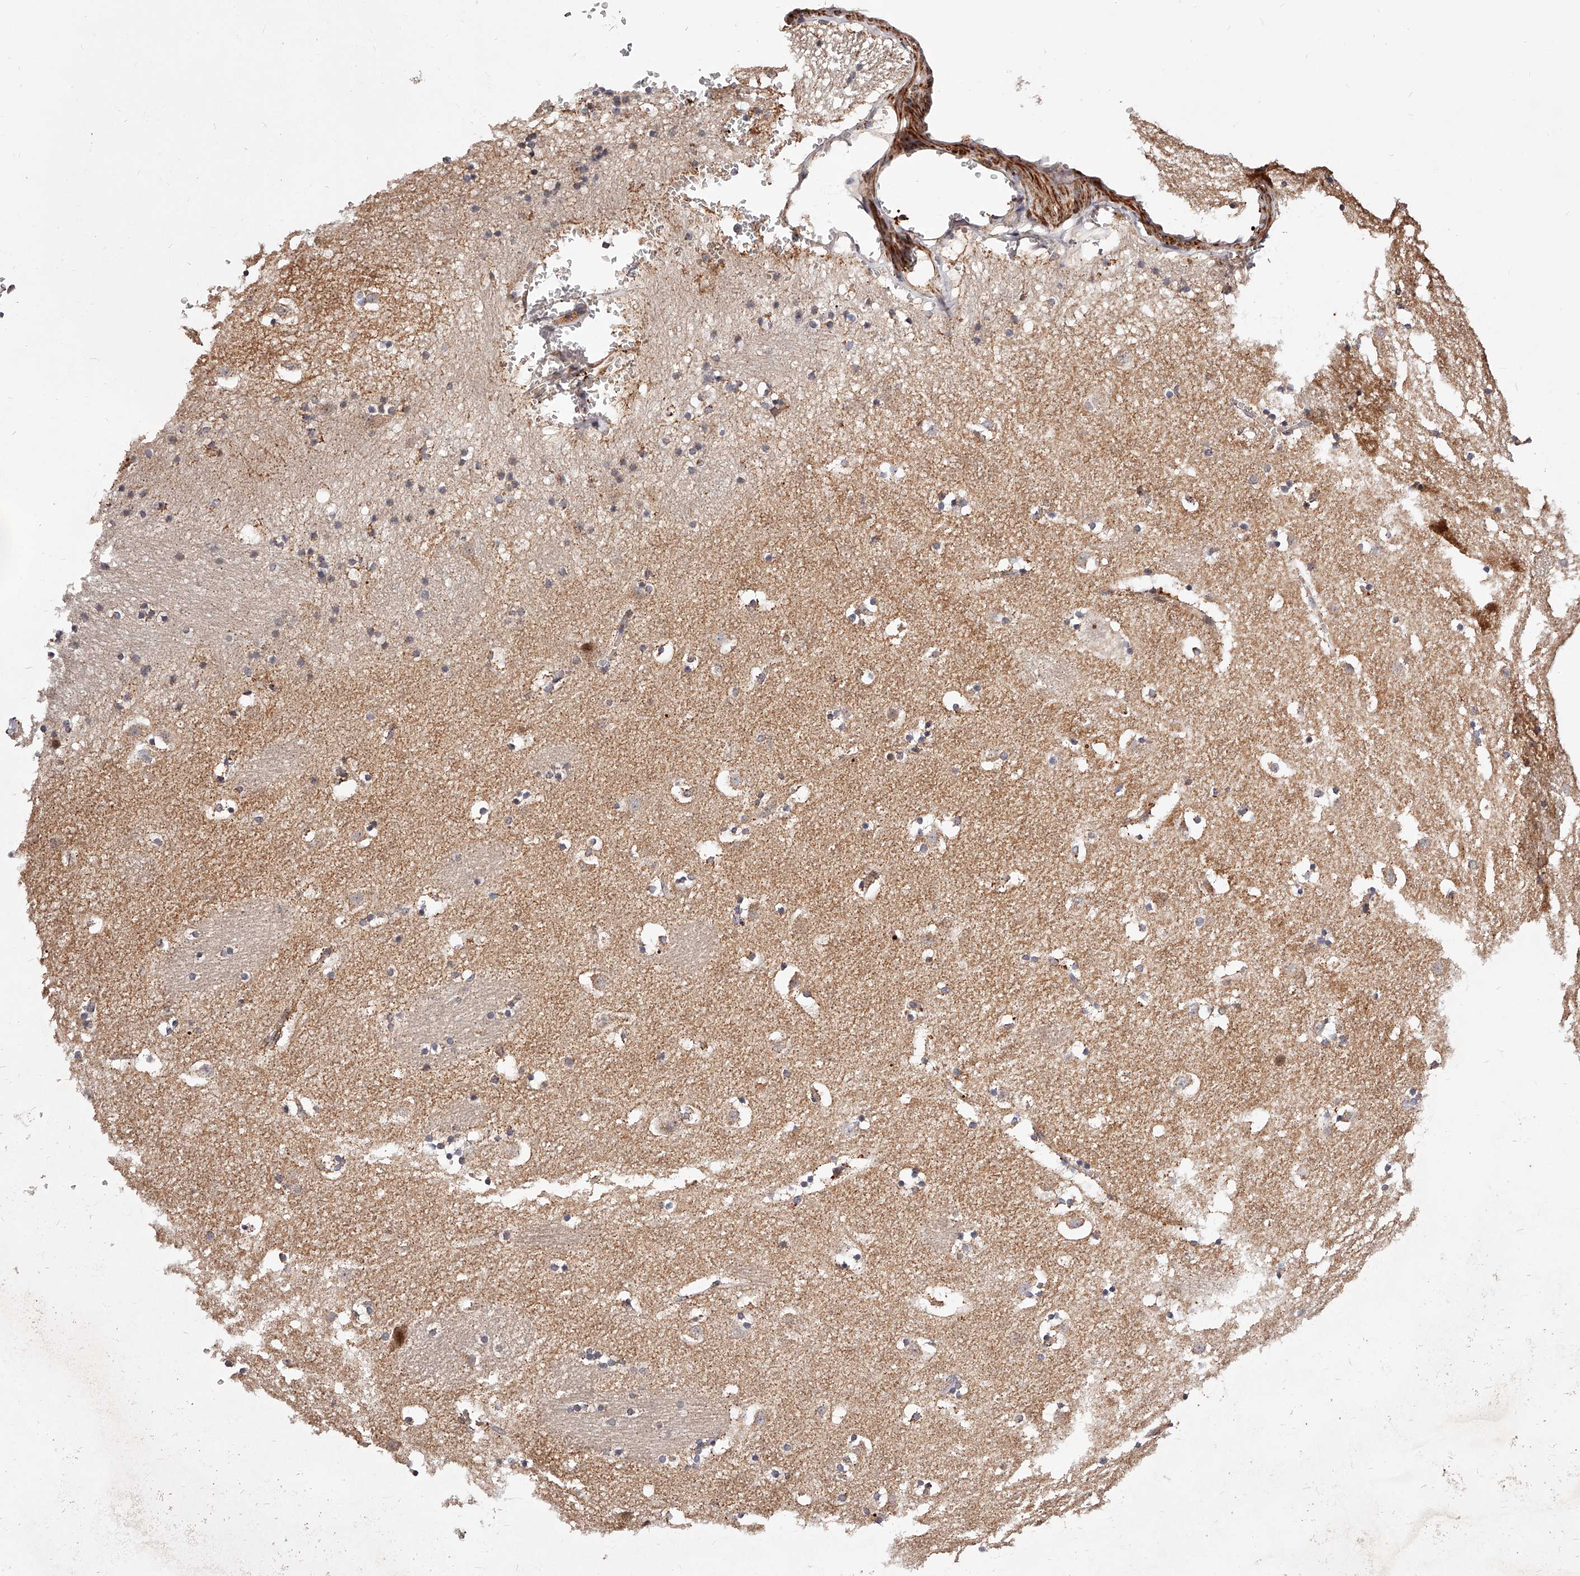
{"staining": {"intensity": "moderate", "quantity": "<25%", "location": "cytoplasmic/membranous"}, "tissue": "caudate", "cell_type": "Glial cells", "image_type": "normal", "snomed": [{"axis": "morphology", "description": "Normal tissue, NOS"}, {"axis": "topography", "description": "Lateral ventricle wall"}], "caption": "Immunohistochemistry (DAB) staining of normal caudate shows moderate cytoplasmic/membranous protein positivity in about <25% of glial cells. The staining is performed using DAB (3,3'-diaminobenzidine) brown chromogen to label protein expression. The nuclei are counter-stained blue using hematoxylin.", "gene": "ZNF502", "patient": {"sex": "male", "age": 45}}